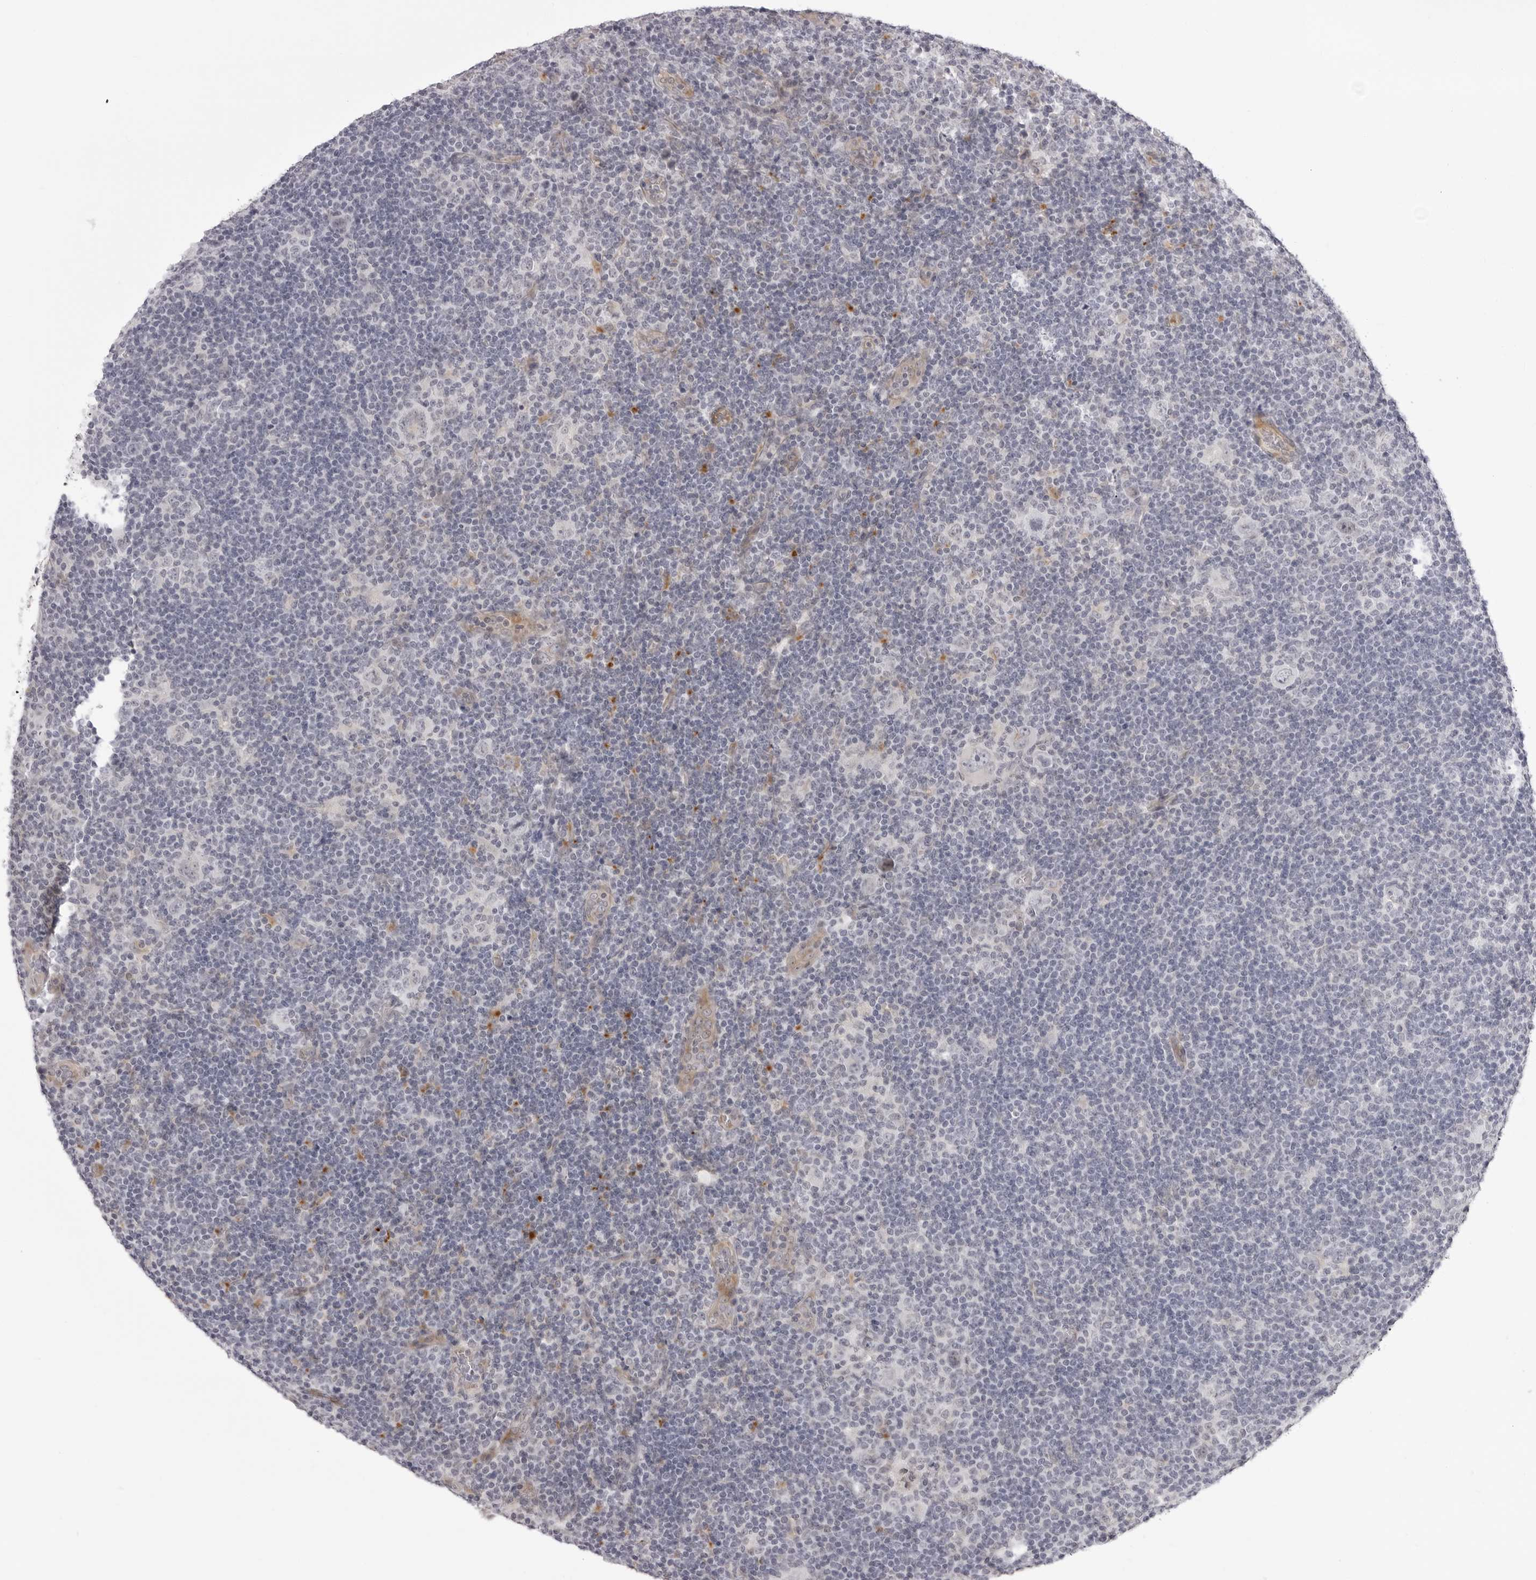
{"staining": {"intensity": "negative", "quantity": "none", "location": "none"}, "tissue": "lymphoma", "cell_type": "Tumor cells", "image_type": "cancer", "snomed": [{"axis": "morphology", "description": "Hodgkin's disease, NOS"}, {"axis": "topography", "description": "Lymph node"}], "caption": "Tumor cells show no significant staining in lymphoma.", "gene": "SUGCT", "patient": {"sex": "female", "age": 57}}